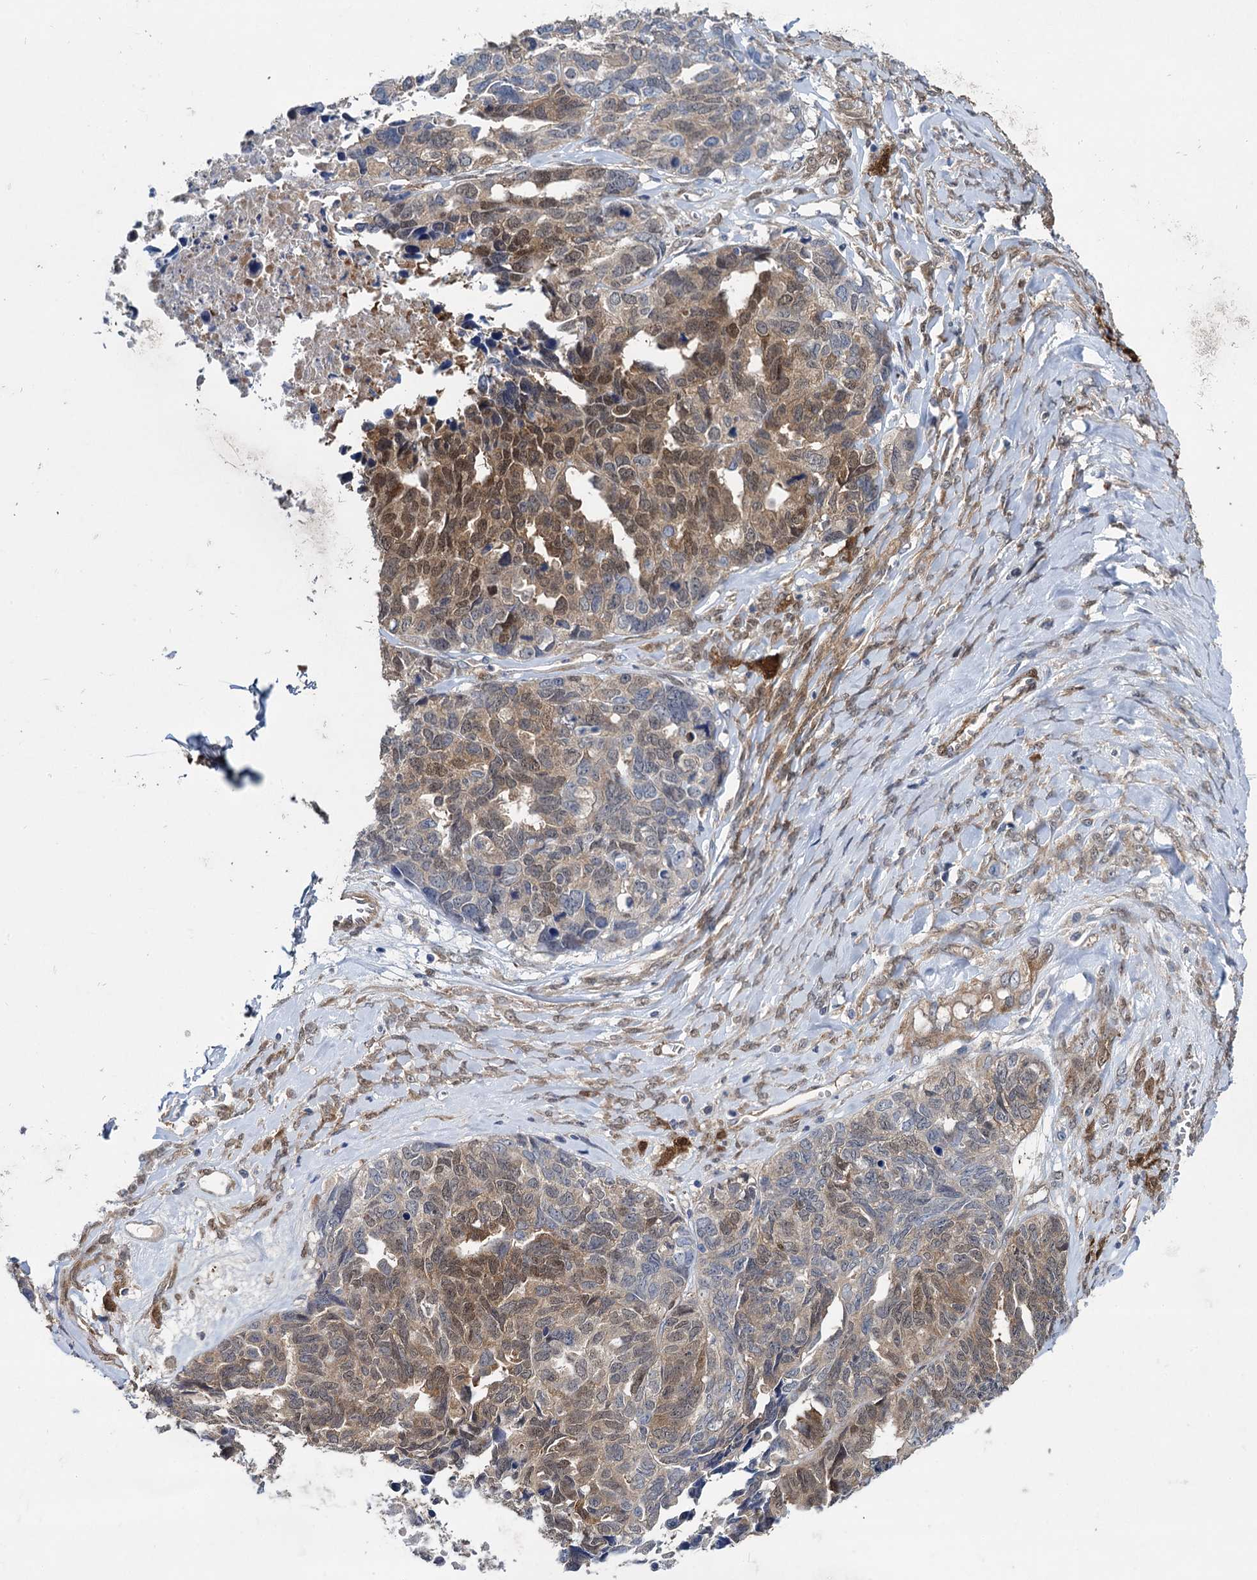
{"staining": {"intensity": "moderate", "quantity": "25%-75%", "location": "cytoplasmic/membranous,nuclear"}, "tissue": "ovarian cancer", "cell_type": "Tumor cells", "image_type": "cancer", "snomed": [{"axis": "morphology", "description": "Cystadenocarcinoma, serous, NOS"}, {"axis": "topography", "description": "Ovary"}], "caption": "Immunohistochemical staining of human ovarian serous cystadenocarcinoma displays medium levels of moderate cytoplasmic/membranous and nuclear protein staining in approximately 25%-75% of tumor cells.", "gene": "GSTM3", "patient": {"sex": "female", "age": 79}}